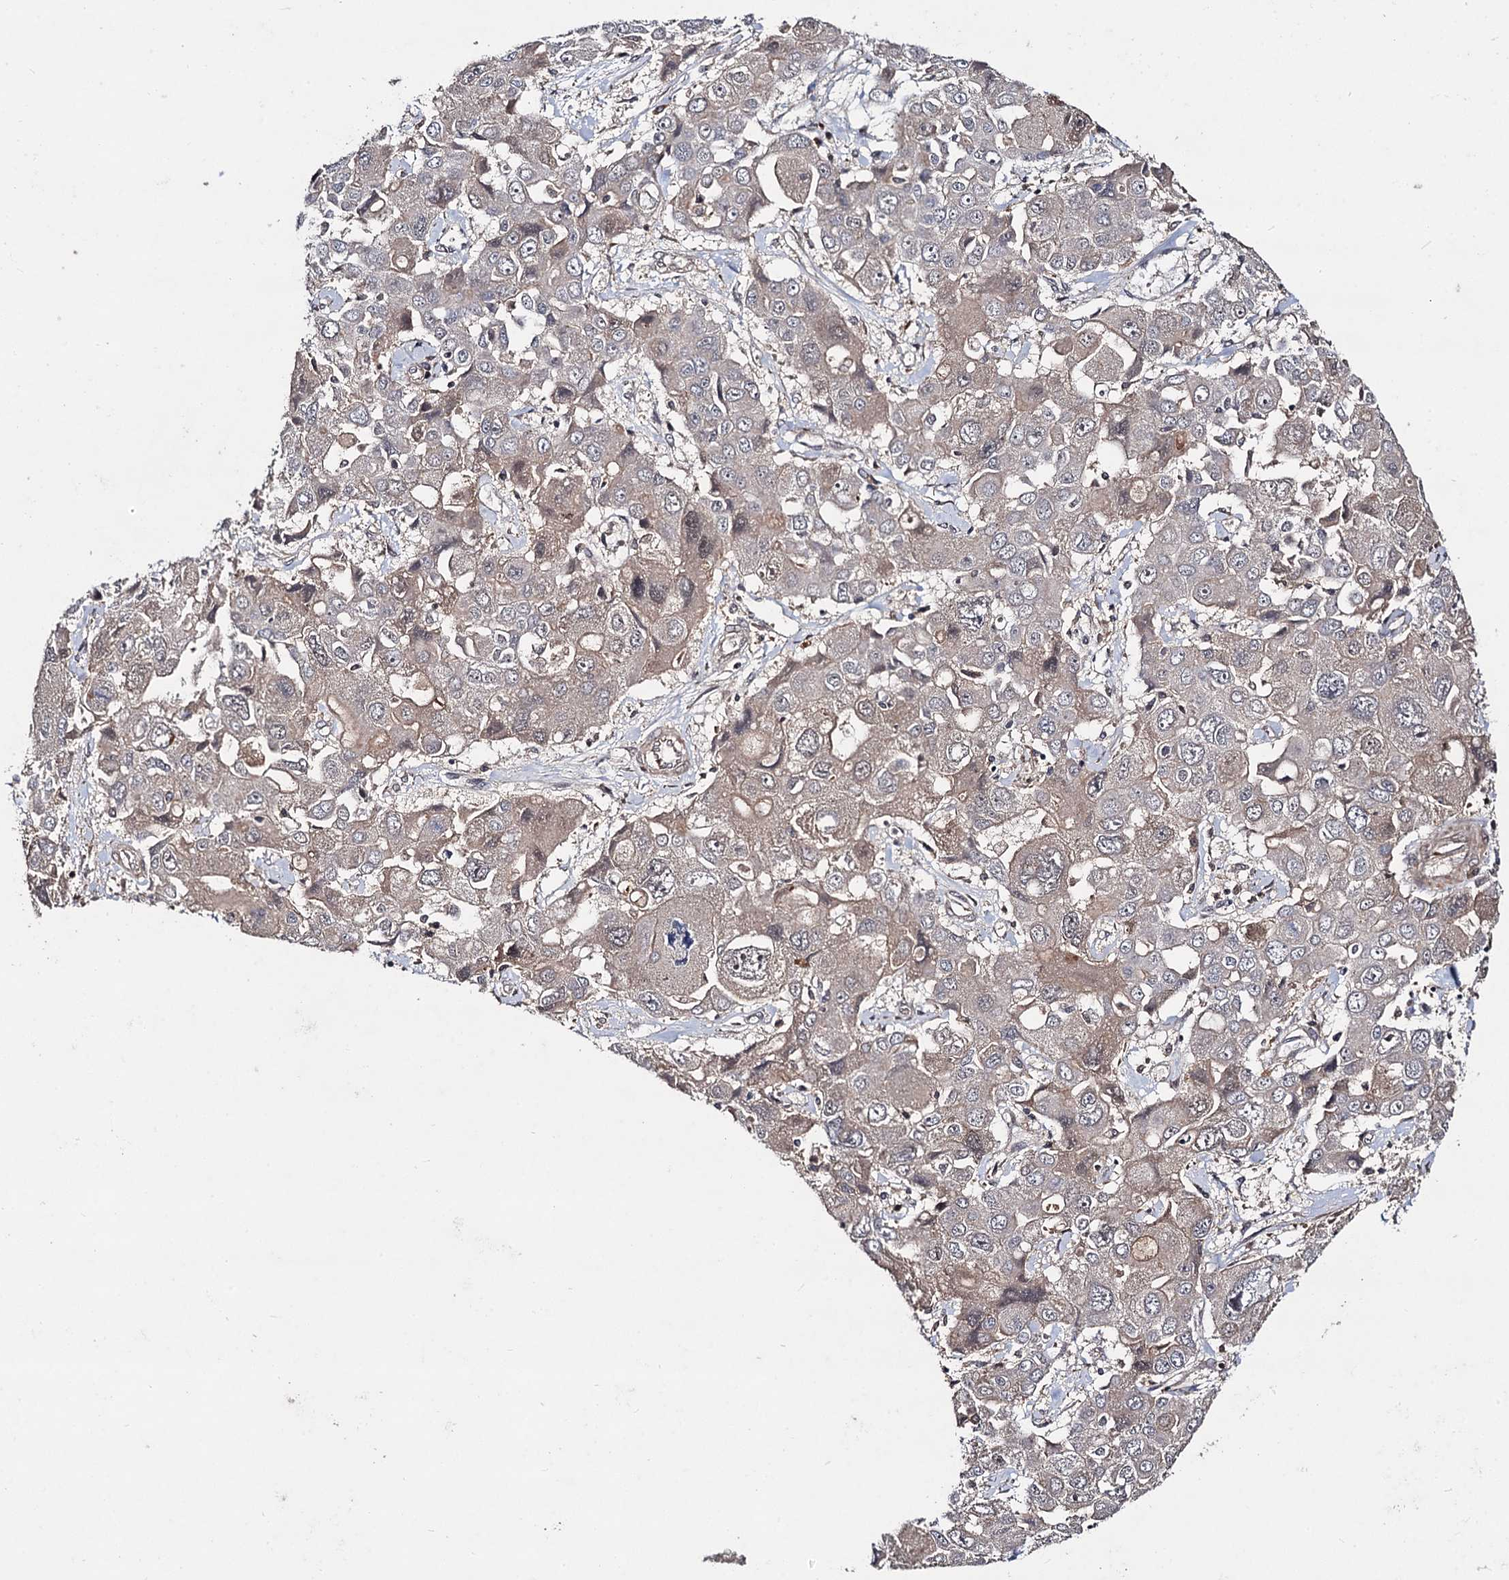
{"staining": {"intensity": "weak", "quantity": "<25%", "location": "cytoplasmic/membranous"}, "tissue": "liver cancer", "cell_type": "Tumor cells", "image_type": "cancer", "snomed": [{"axis": "morphology", "description": "Cholangiocarcinoma"}, {"axis": "topography", "description": "Liver"}], "caption": "Immunohistochemistry micrograph of neoplastic tissue: human liver cancer (cholangiocarcinoma) stained with DAB displays no significant protein staining in tumor cells.", "gene": "KXD1", "patient": {"sex": "male", "age": 67}}